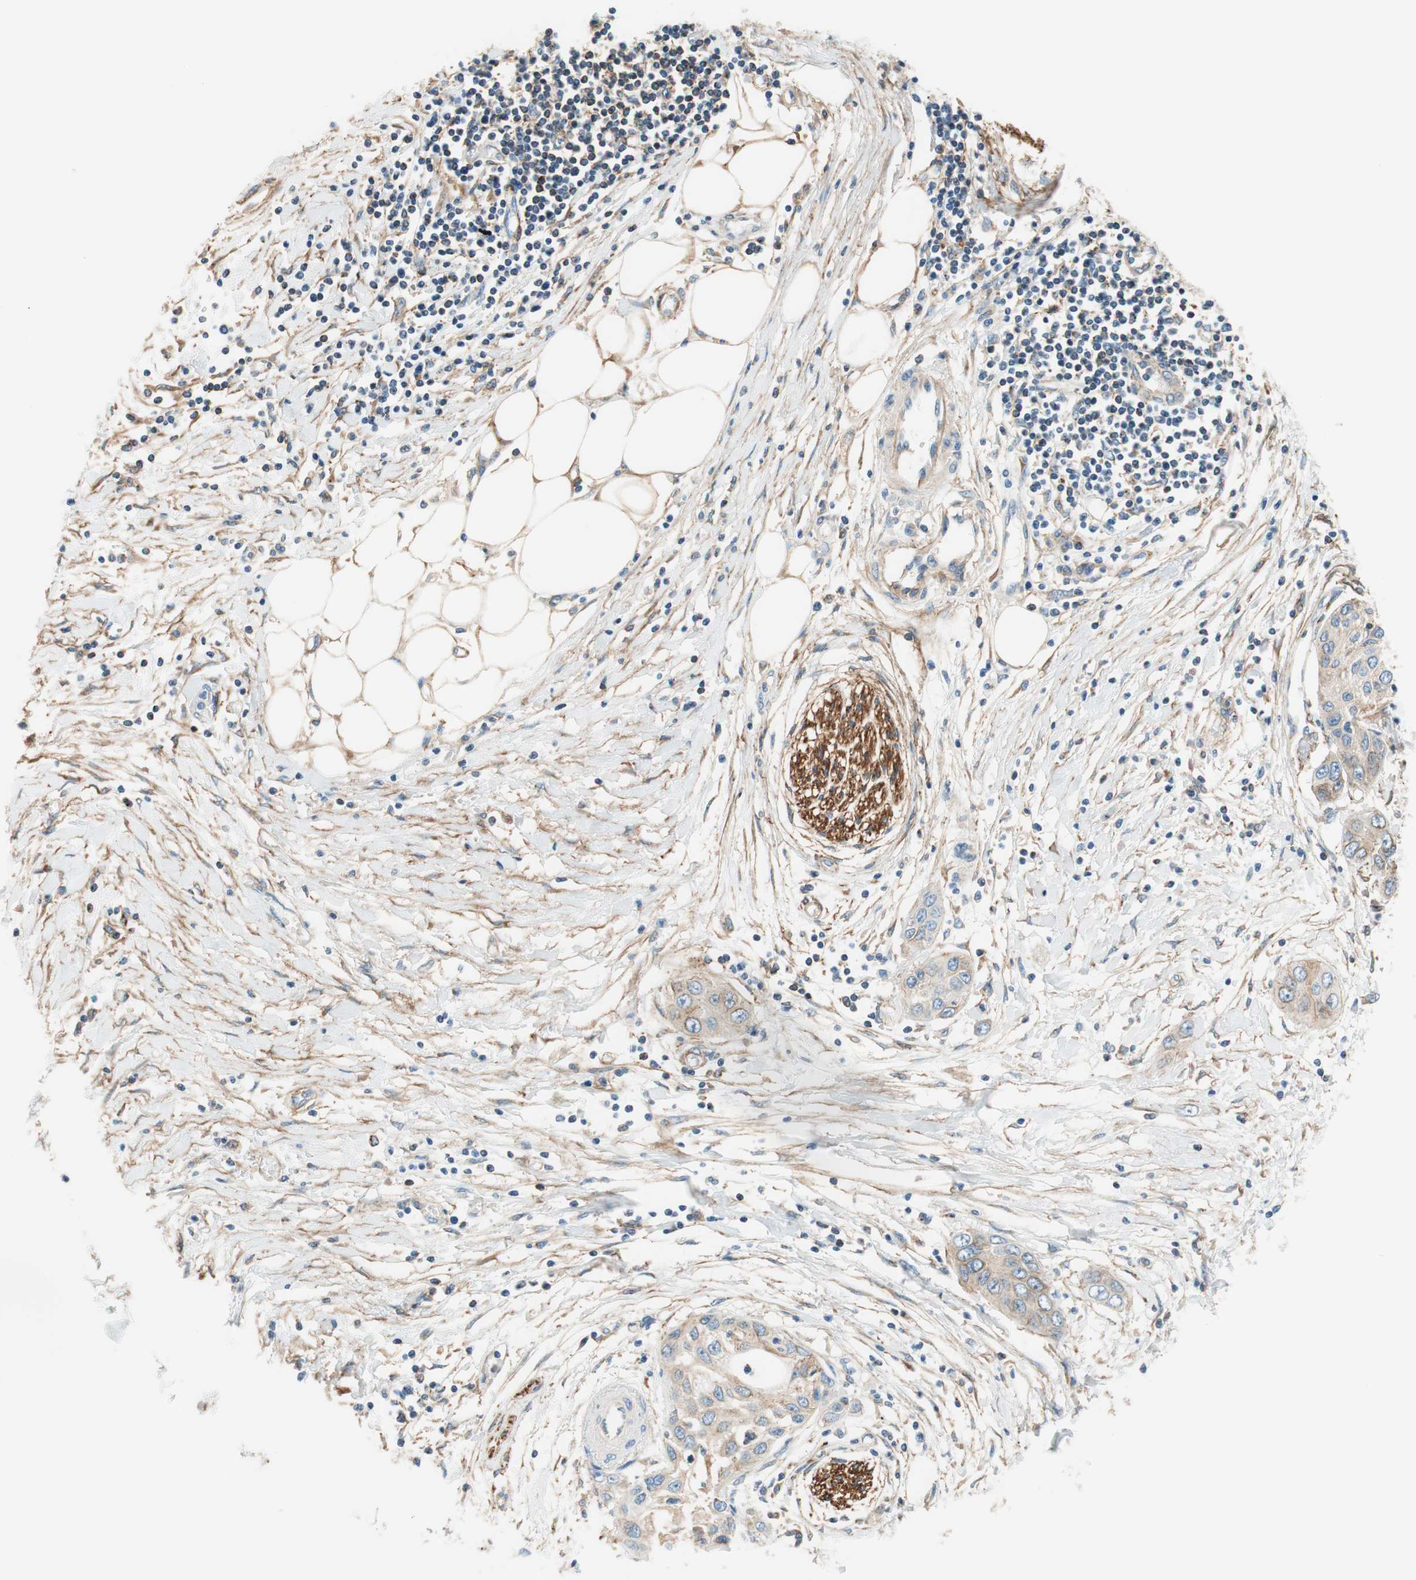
{"staining": {"intensity": "moderate", "quantity": "25%-75%", "location": "cytoplasmic/membranous"}, "tissue": "pancreatic cancer", "cell_type": "Tumor cells", "image_type": "cancer", "snomed": [{"axis": "morphology", "description": "Adenocarcinoma, NOS"}, {"axis": "topography", "description": "Pancreas"}], "caption": "Immunohistochemical staining of adenocarcinoma (pancreatic) reveals moderate cytoplasmic/membranous protein staining in approximately 25%-75% of tumor cells. Using DAB (brown) and hematoxylin (blue) stains, captured at high magnification using brightfield microscopy.", "gene": "VPS26A", "patient": {"sex": "female", "age": 70}}